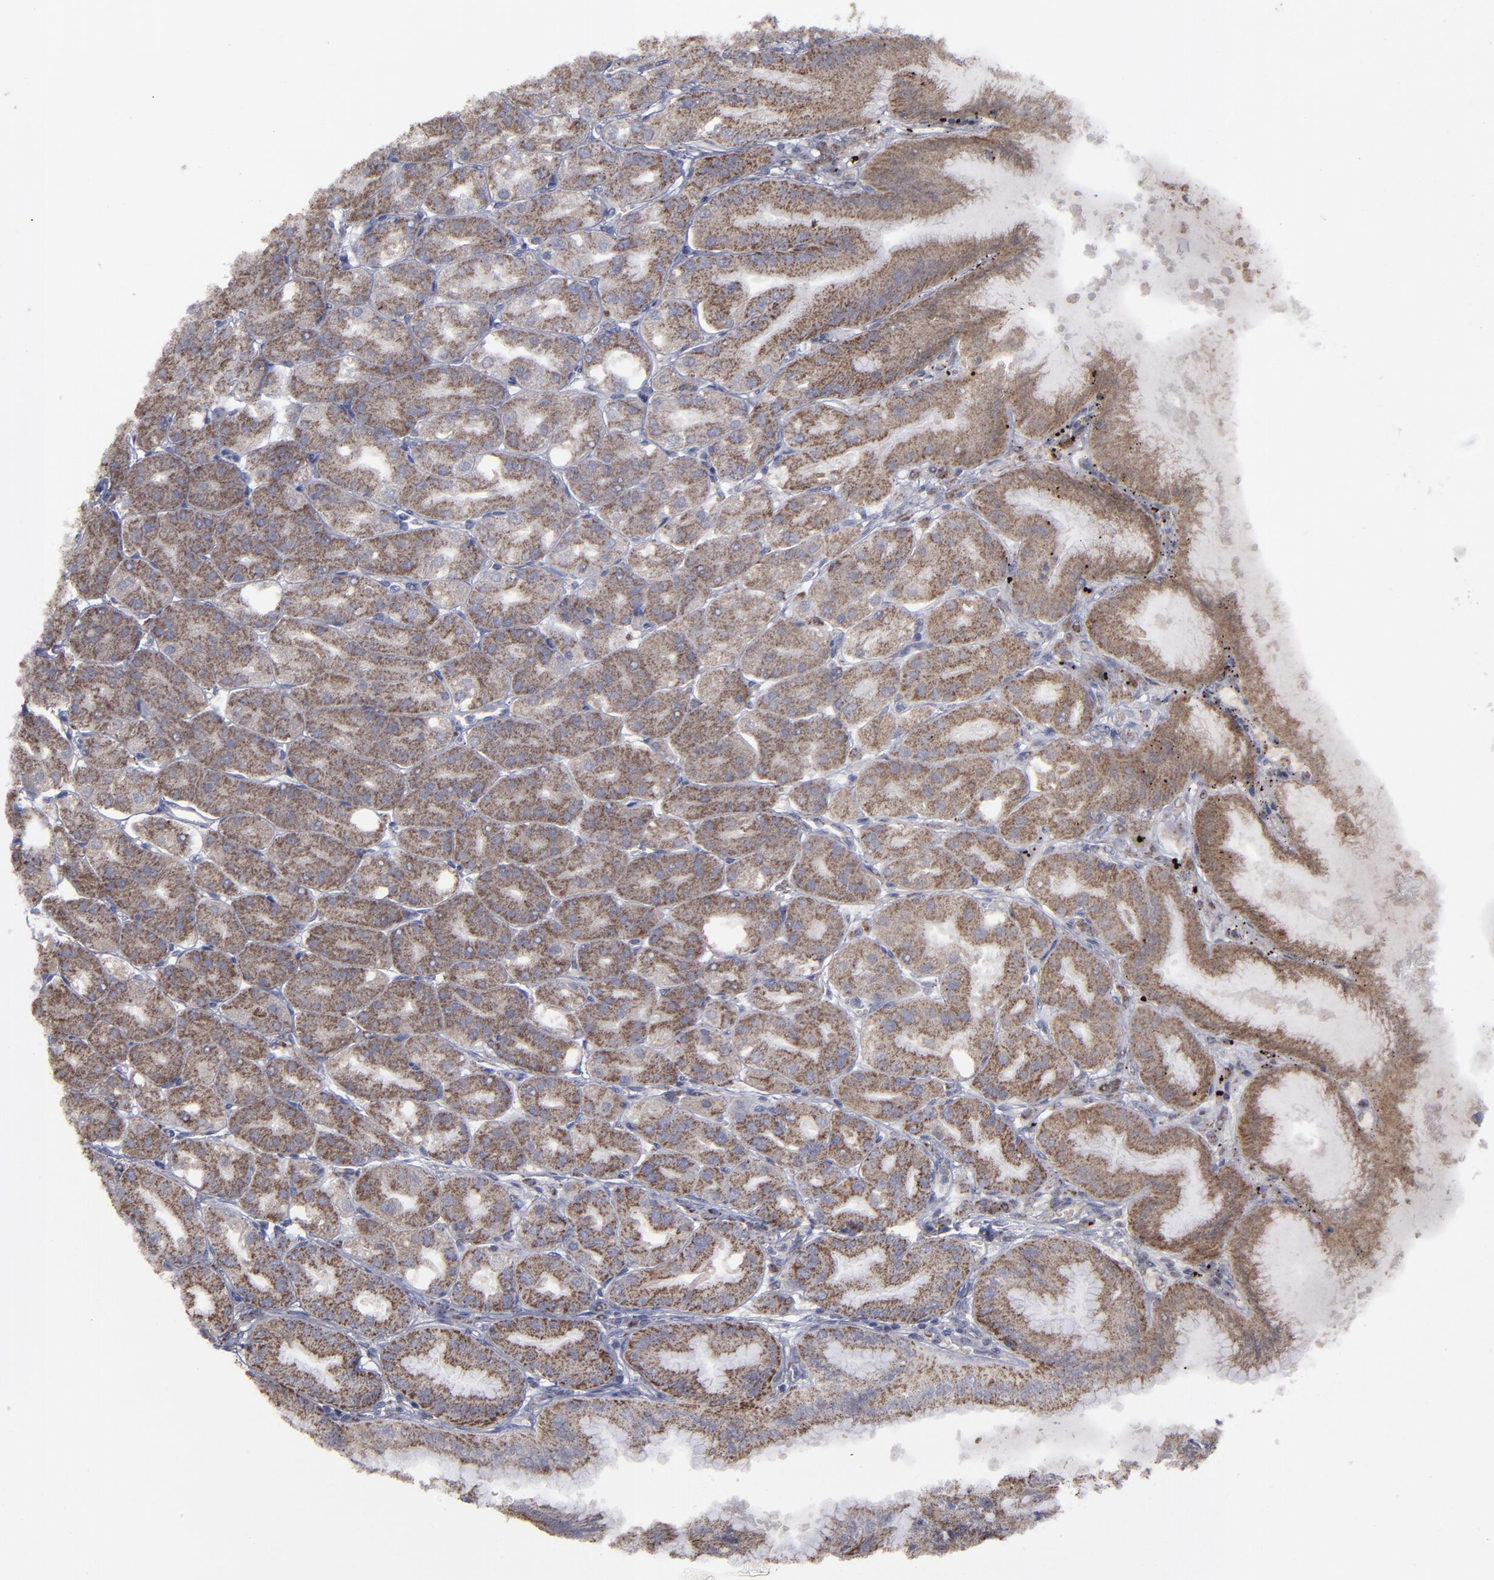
{"staining": {"intensity": "moderate", "quantity": ">75%", "location": "cytoplasmic/membranous"}, "tissue": "stomach", "cell_type": "Glandular cells", "image_type": "normal", "snomed": [{"axis": "morphology", "description": "Normal tissue, NOS"}, {"axis": "topography", "description": "Stomach, lower"}], "caption": "Immunohistochemistry (IHC) micrograph of normal stomach: stomach stained using immunohistochemistry (IHC) exhibits medium levels of moderate protein expression localized specifically in the cytoplasmic/membranous of glandular cells, appearing as a cytoplasmic/membranous brown color.", "gene": "MYOM2", "patient": {"sex": "male", "age": 71}}